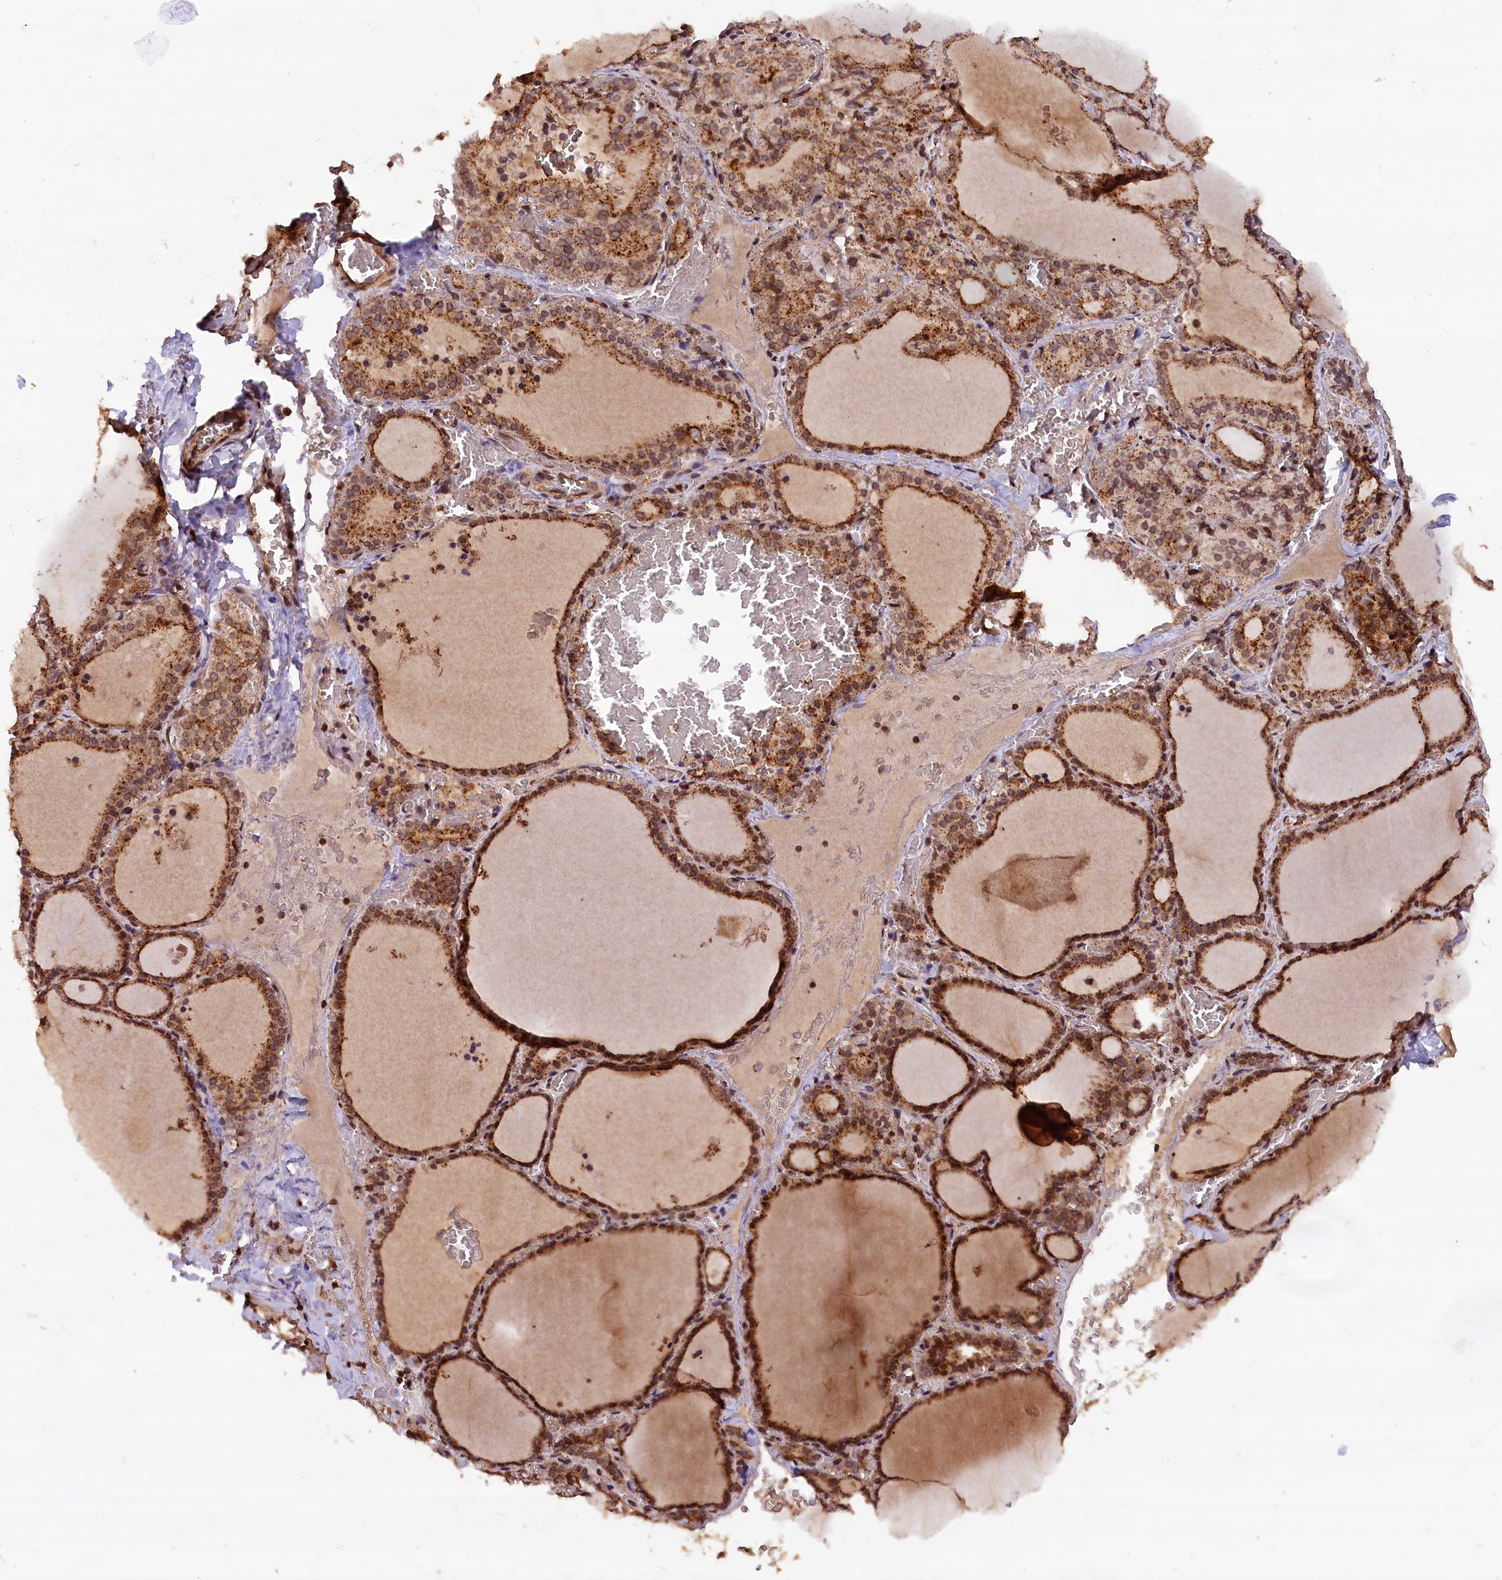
{"staining": {"intensity": "strong", "quantity": ">75%", "location": "cytoplasmic/membranous"}, "tissue": "thyroid gland", "cell_type": "Glandular cells", "image_type": "normal", "snomed": [{"axis": "morphology", "description": "Normal tissue, NOS"}, {"axis": "topography", "description": "Thyroid gland"}], "caption": "Thyroid gland stained for a protein displays strong cytoplasmic/membranous positivity in glandular cells. Nuclei are stained in blue.", "gene": "IST1", "patient": {"sex": "female", "age": 39}}